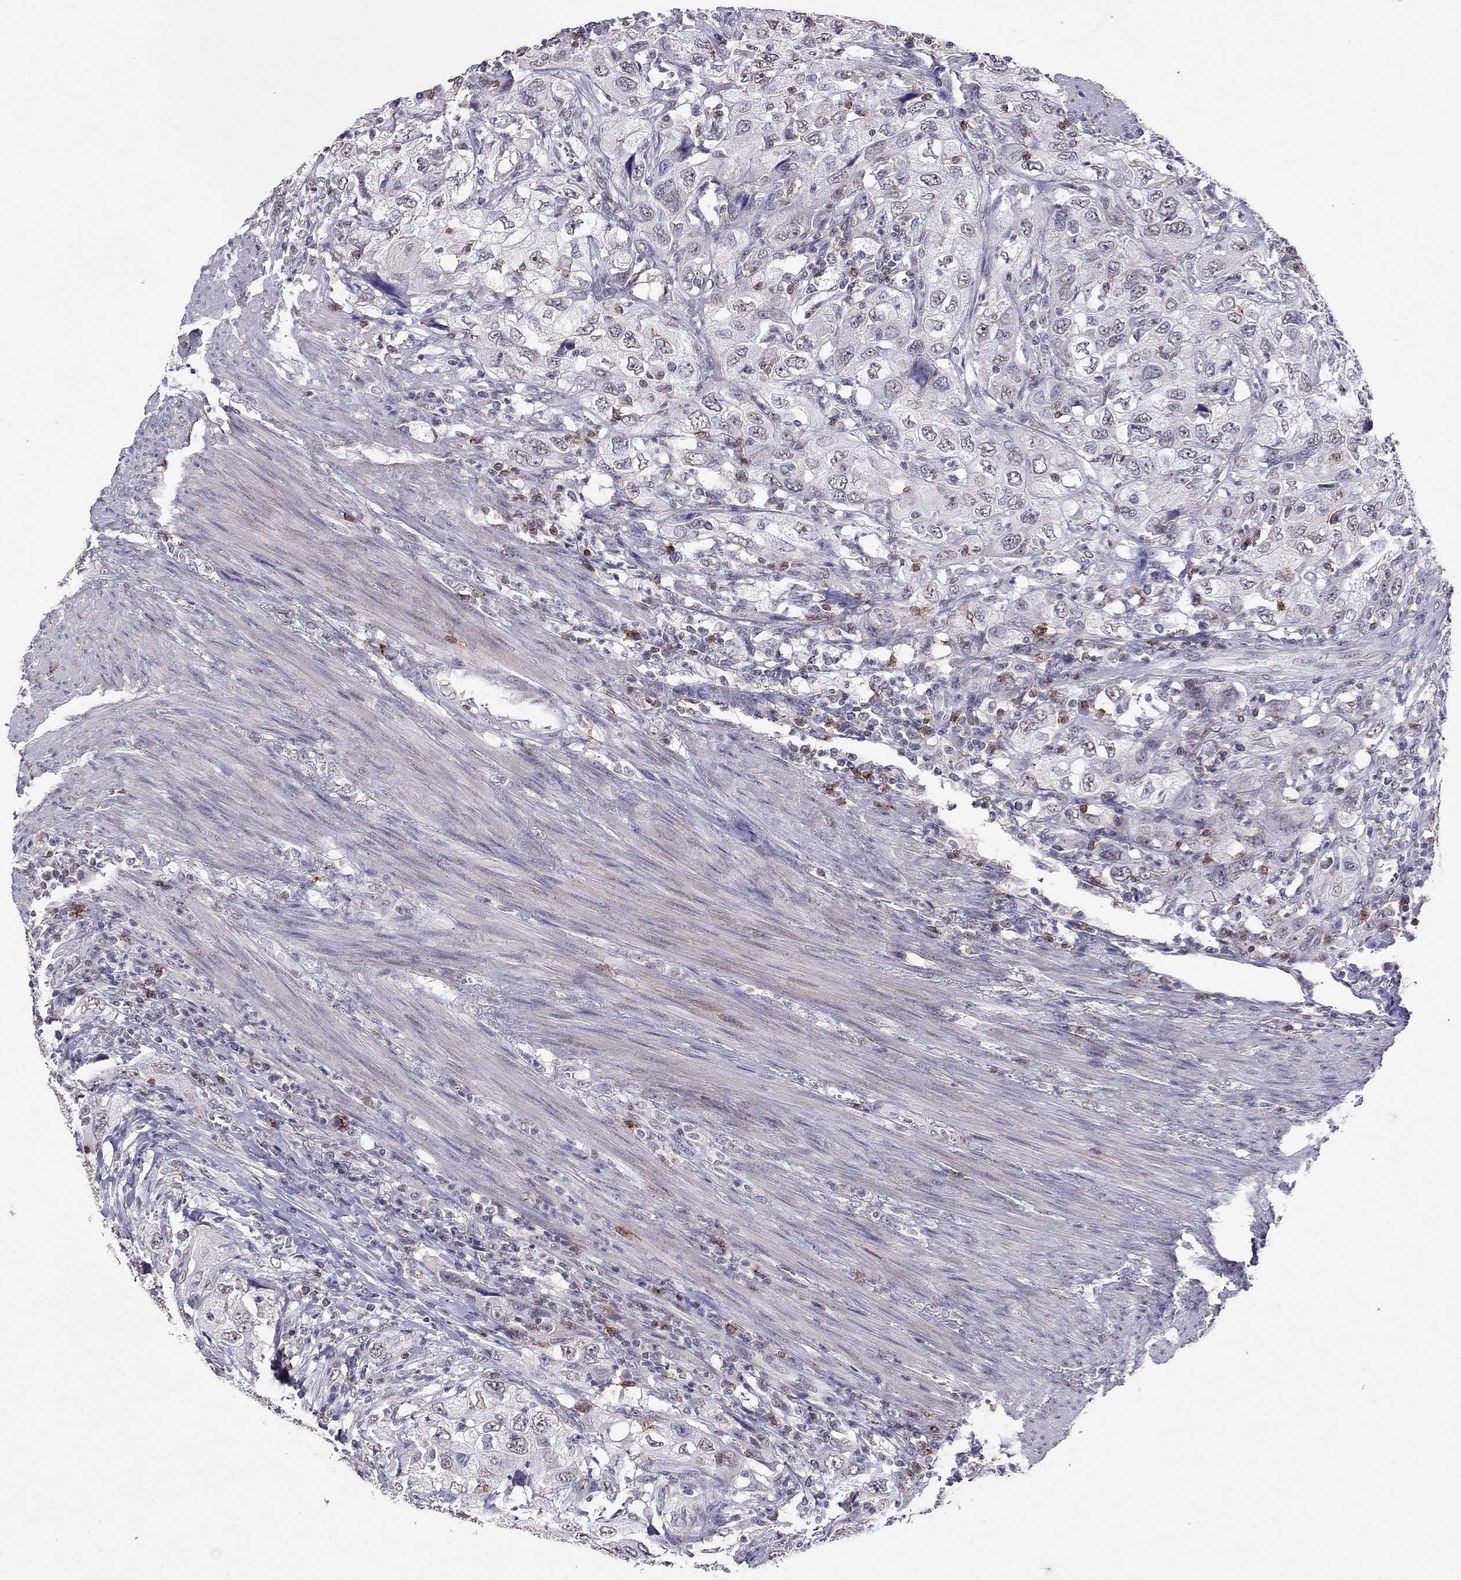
{"staining": {"intensity": "negative", "quantity": "none", "location": "none"}, "tissue": "urothelial cancer", "cell_type": "Tumor cells", "image_type": "cancer", "snomed": [{"axis": "morphology", "description": "Urothelial carcinoma, High grade"}, {"axis": "topography", "description": "Urinary bladder"}], "caption": "This is a histopathology image of IHC staining of urothelial carcinoma (high-grade), which shows no expression in tumor cells.", "gene": "CD8B", "patient": {"sex": "male", "age": 76}}